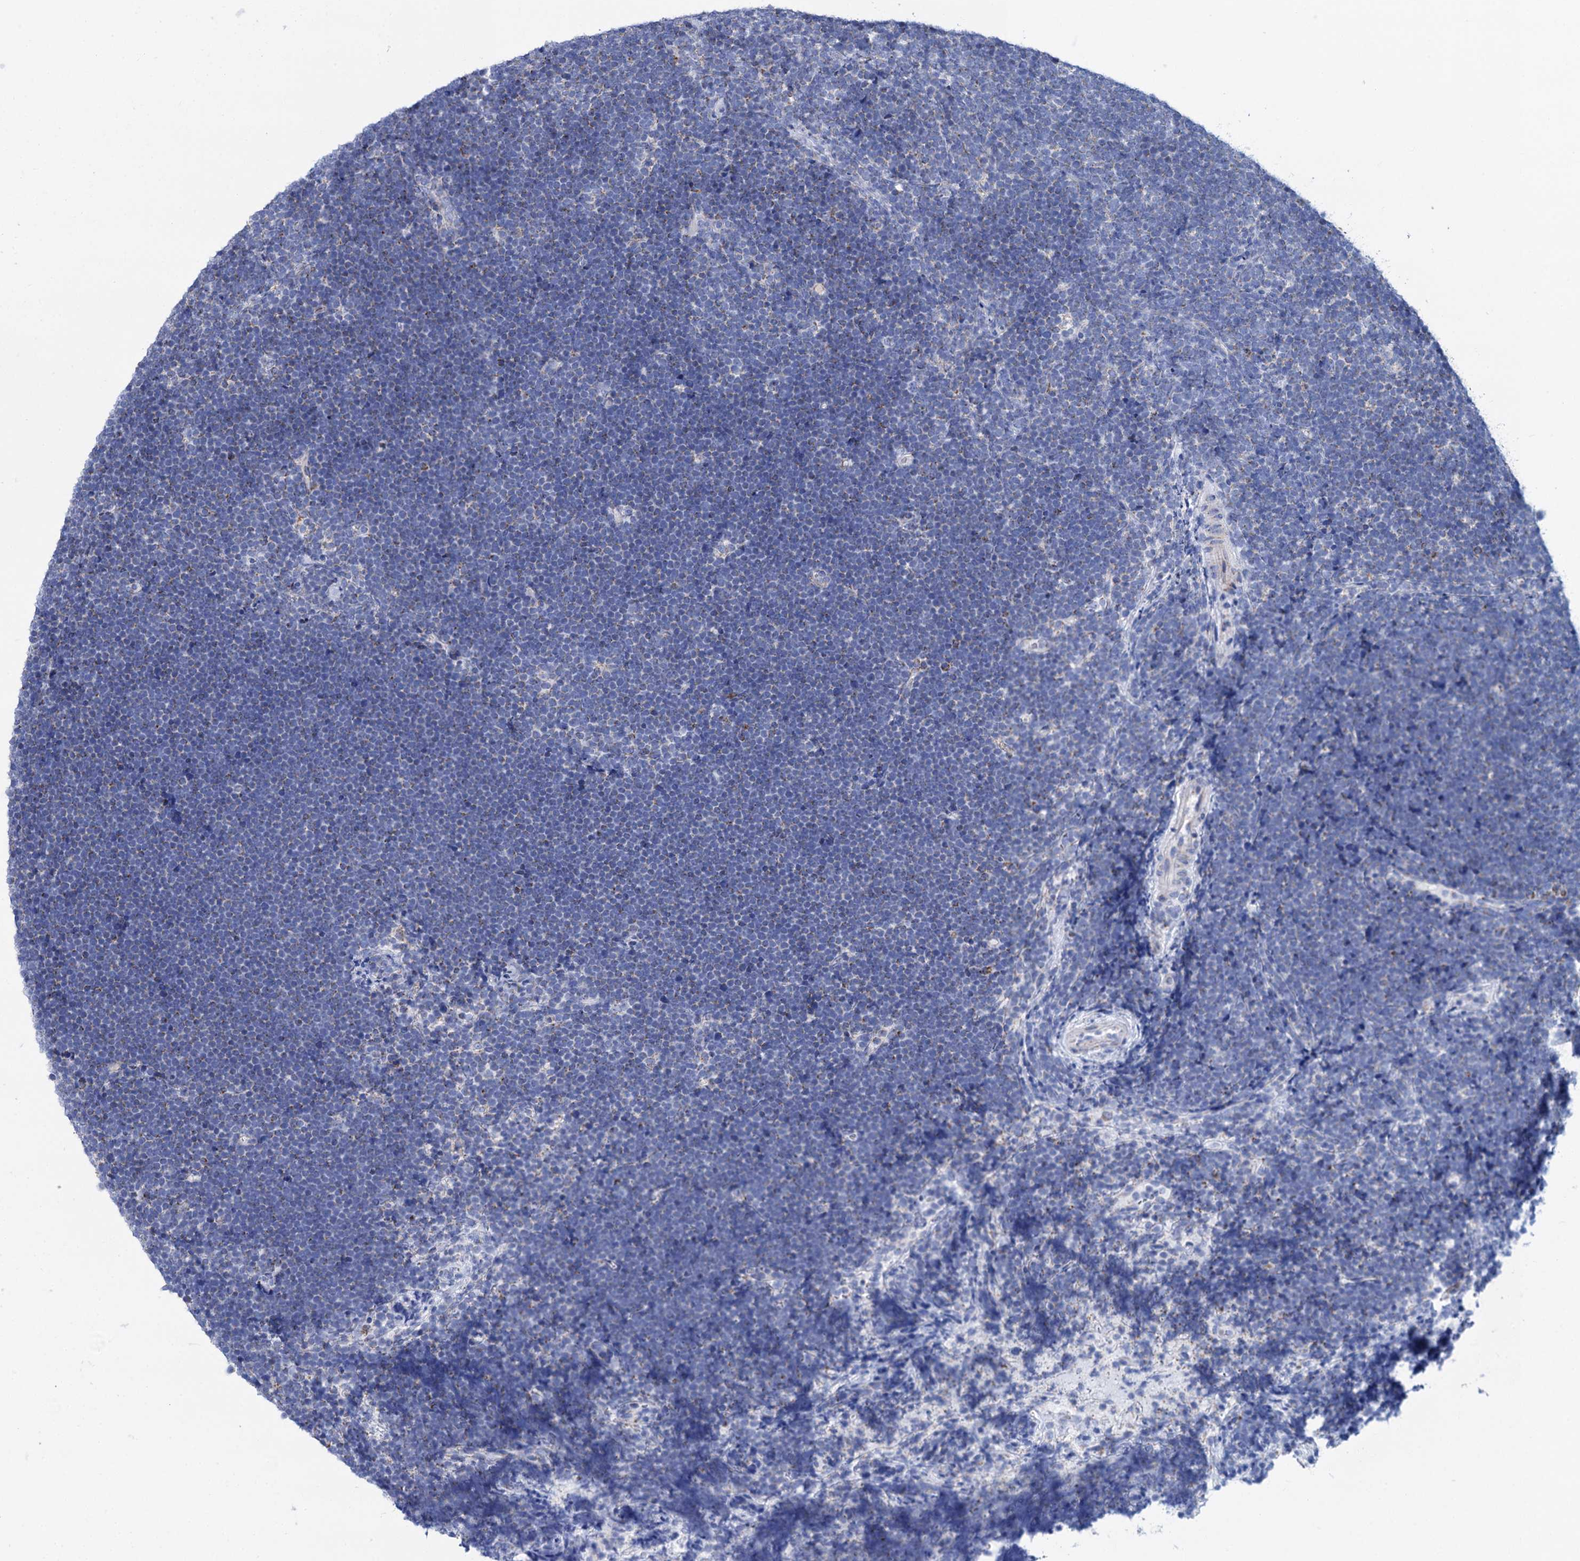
{"staining": {"intensity": "negative", "quantity": "none", "location": "none"}, "tissue": "lymphoma", "cell_type": "Tumor cells", "image_type": "cancer", "snomed": [{"axis": "morphology", "description": "Malignant lymphoma, non-Hodgkin's type, High grade"}, {"axis": "topography", "description": "Lymph node"}], "caption": "This is an immunohistochemistry (IHC) histopathology image of lymphoma. There is no staining in tumor cells.", "gene": "UBASH3B", "patient": {"sex": "male", "age": 13}}